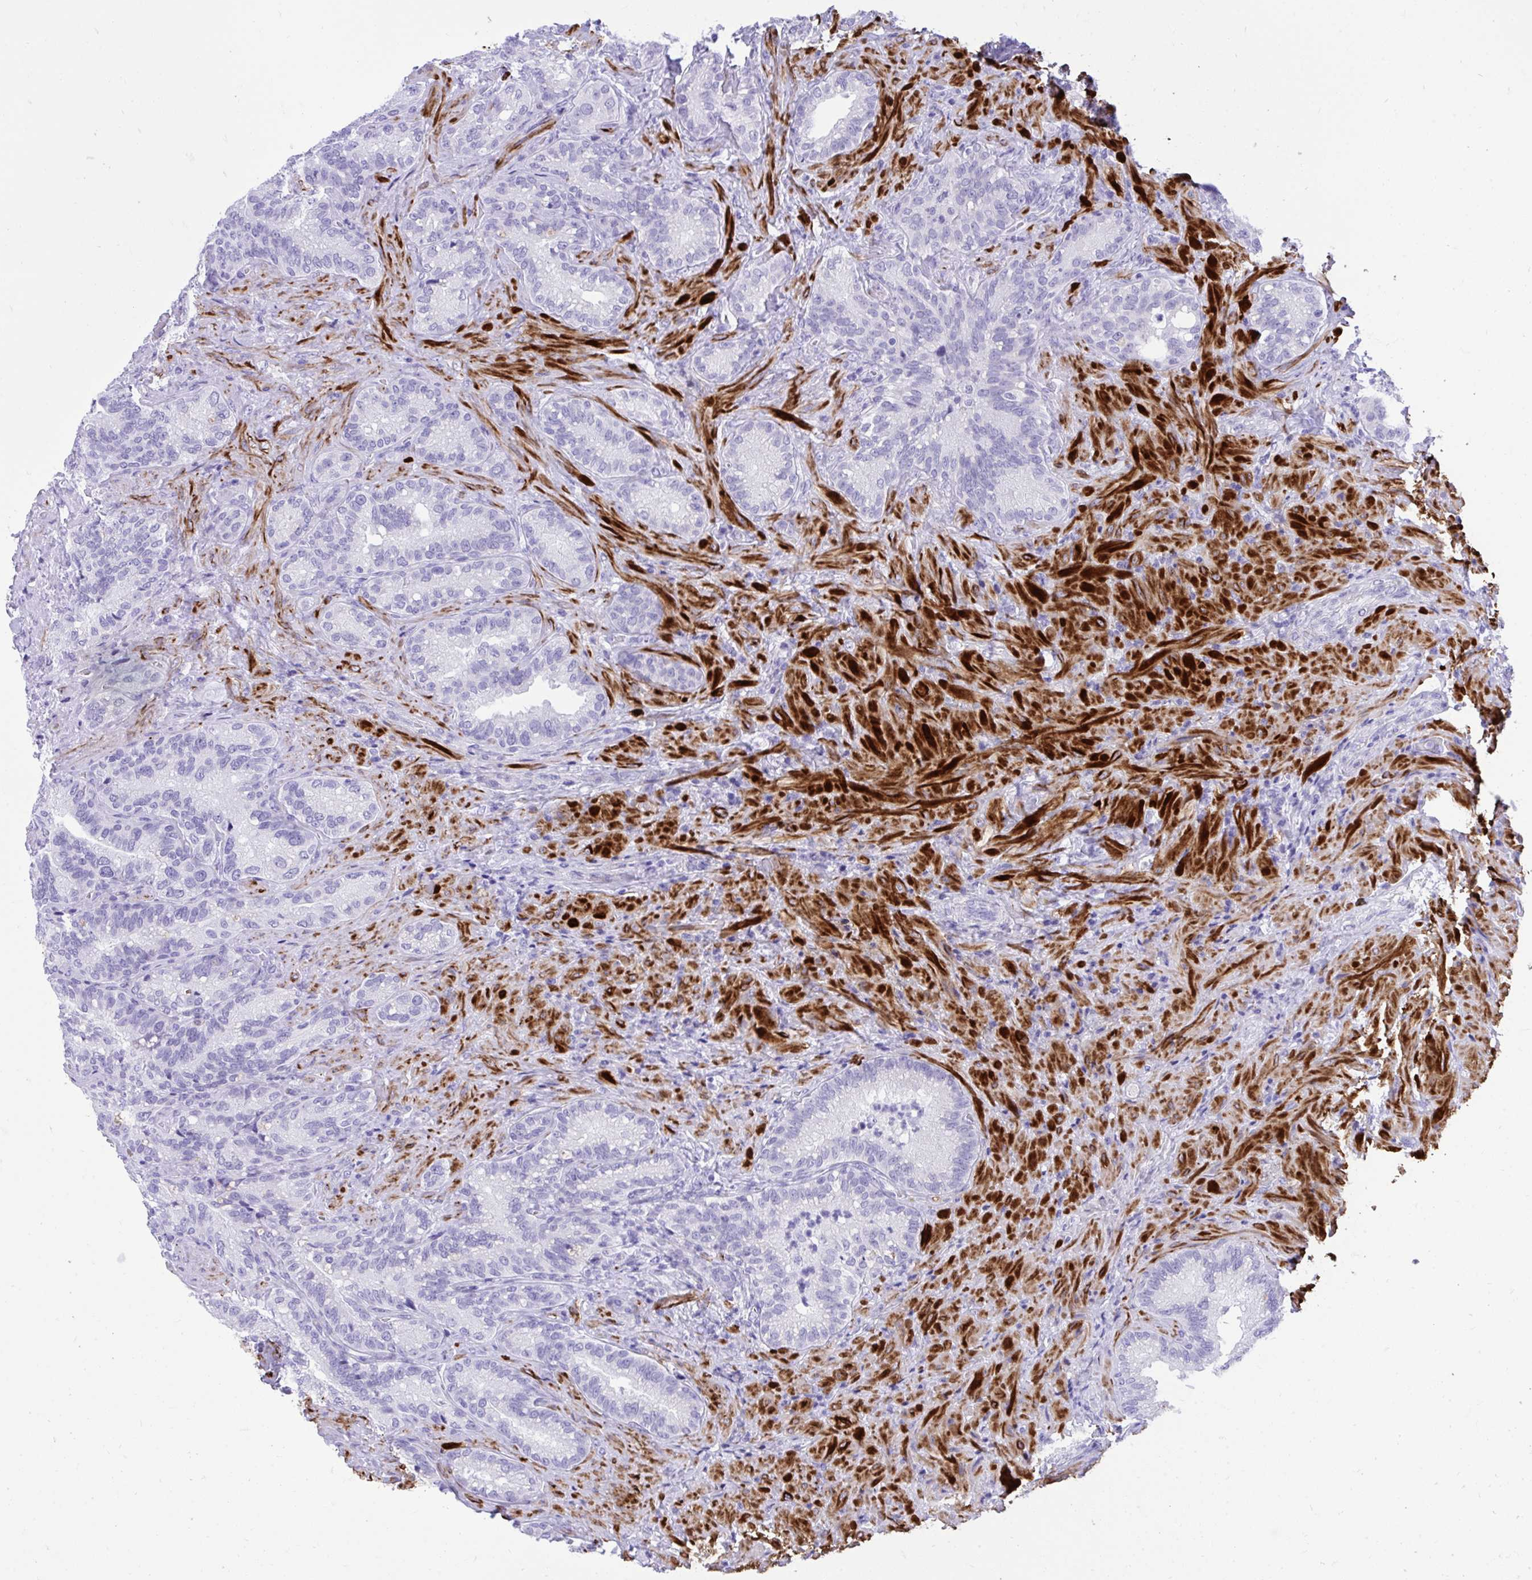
{"staining": {"intensity": "negative", "quantity": "none", "location": "none"}, "tissue": "seminal vesicle", "cell_type": "Glandular cells", "image_type": "normal", "snomed": [{"axis": "morphology", "description": "Normal tissue, NOS"}, {"axis": "topography", "description": "Seminal veicle"}], "caption": "Human seminal vesicle stained for a protein using immunohistochemistry shows no expression in glandular cells.", "gene": "KCNN4", "patient": {"sex": "male", "age": 68}}